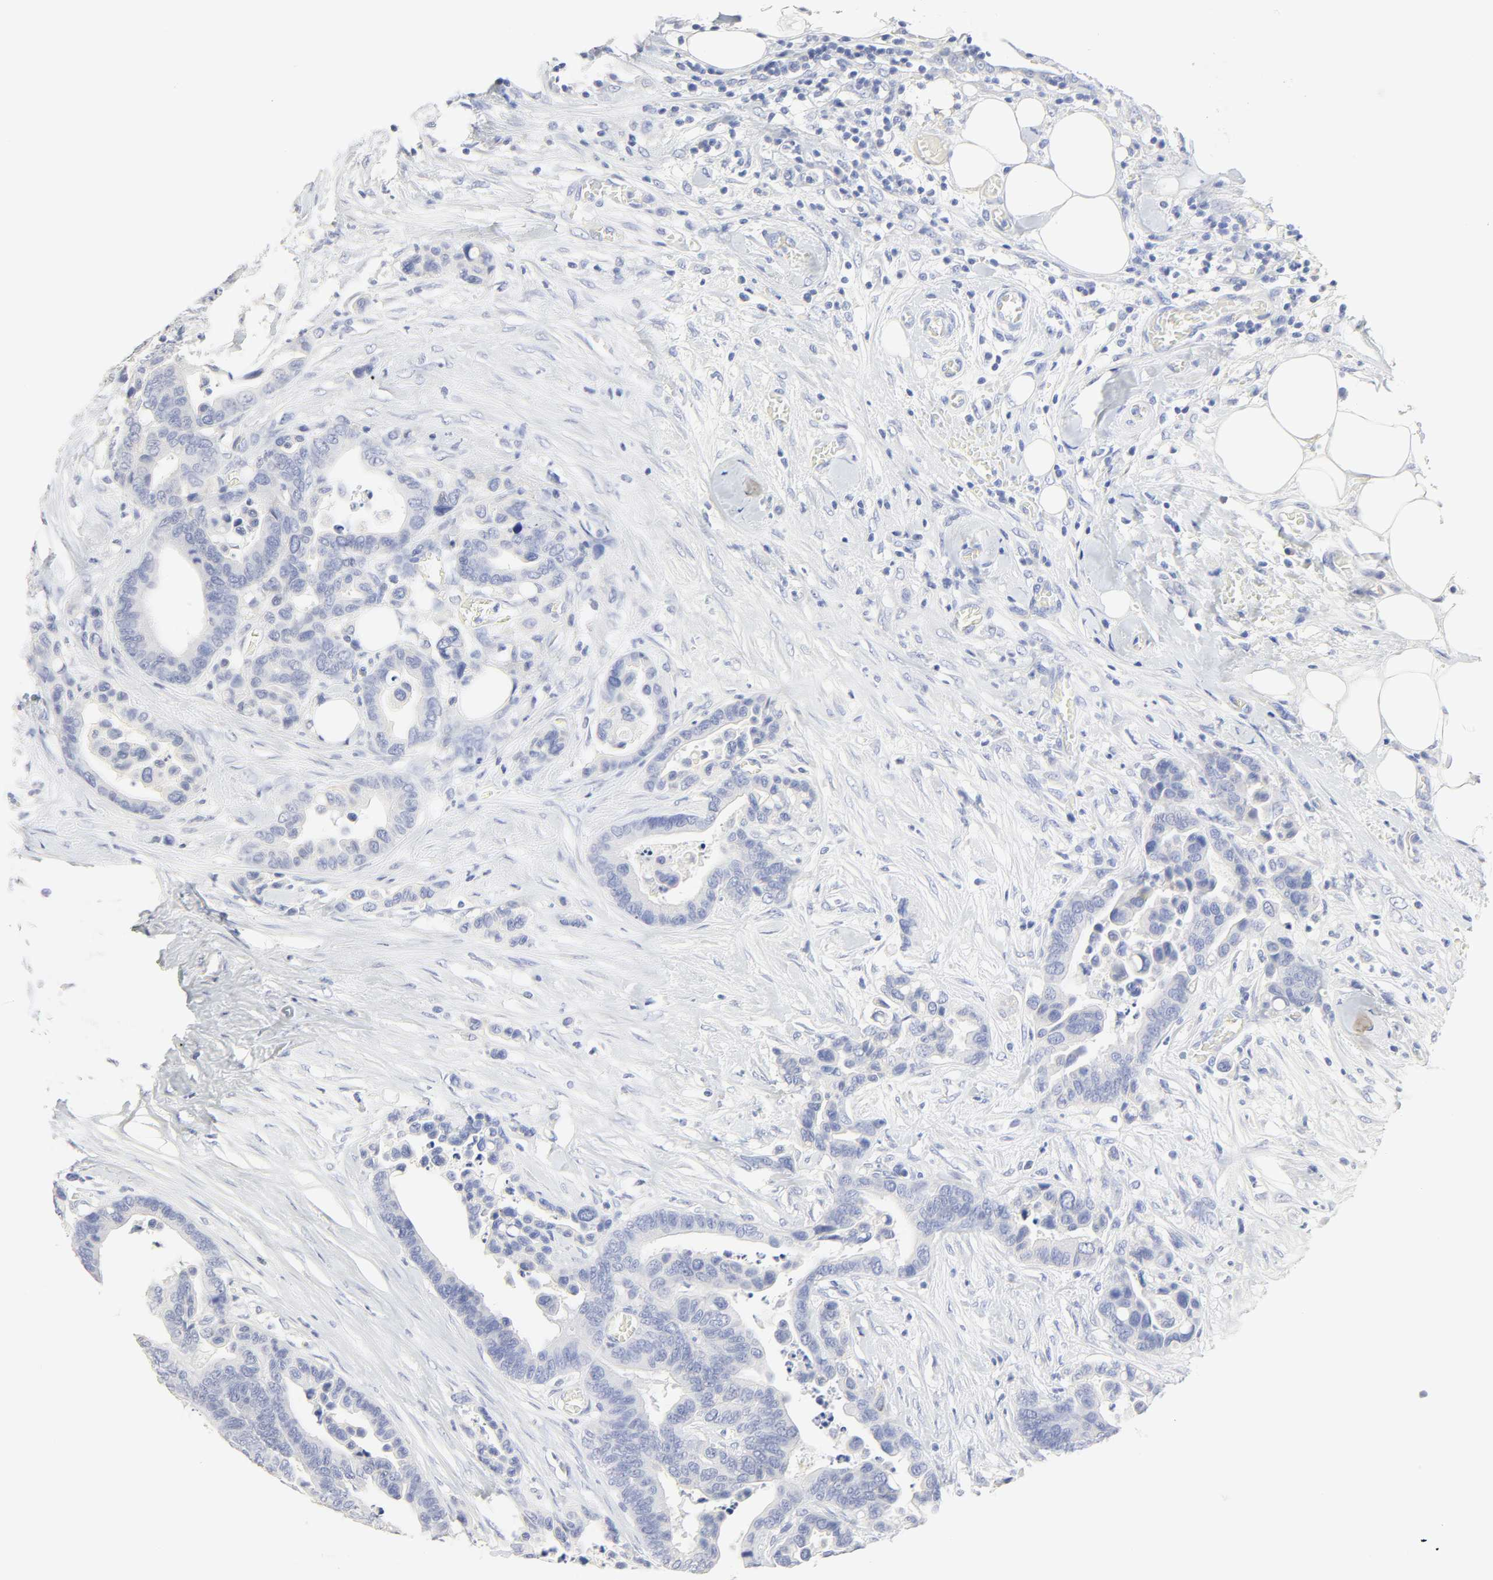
{"staining": {"intensity": "negative", "quantity": "none", "location": "none"}, "tissue": "colorectal cancer", "cell_type": "Tumor cells", "image_type": "cancer", "snomed": [{"axis": "morphology", "description": "Adenocarcinoma, NOS"}, {"axis": "topography", "description": "Colon"}], "caption": "IHC histopathology image of neoplastic tissue: colorectal cancer stained with DAB exhibits no significant protein expression in tumor cells.", "gene": "SLCO1B3", "patient": {"sex": "male", "age": 82}}